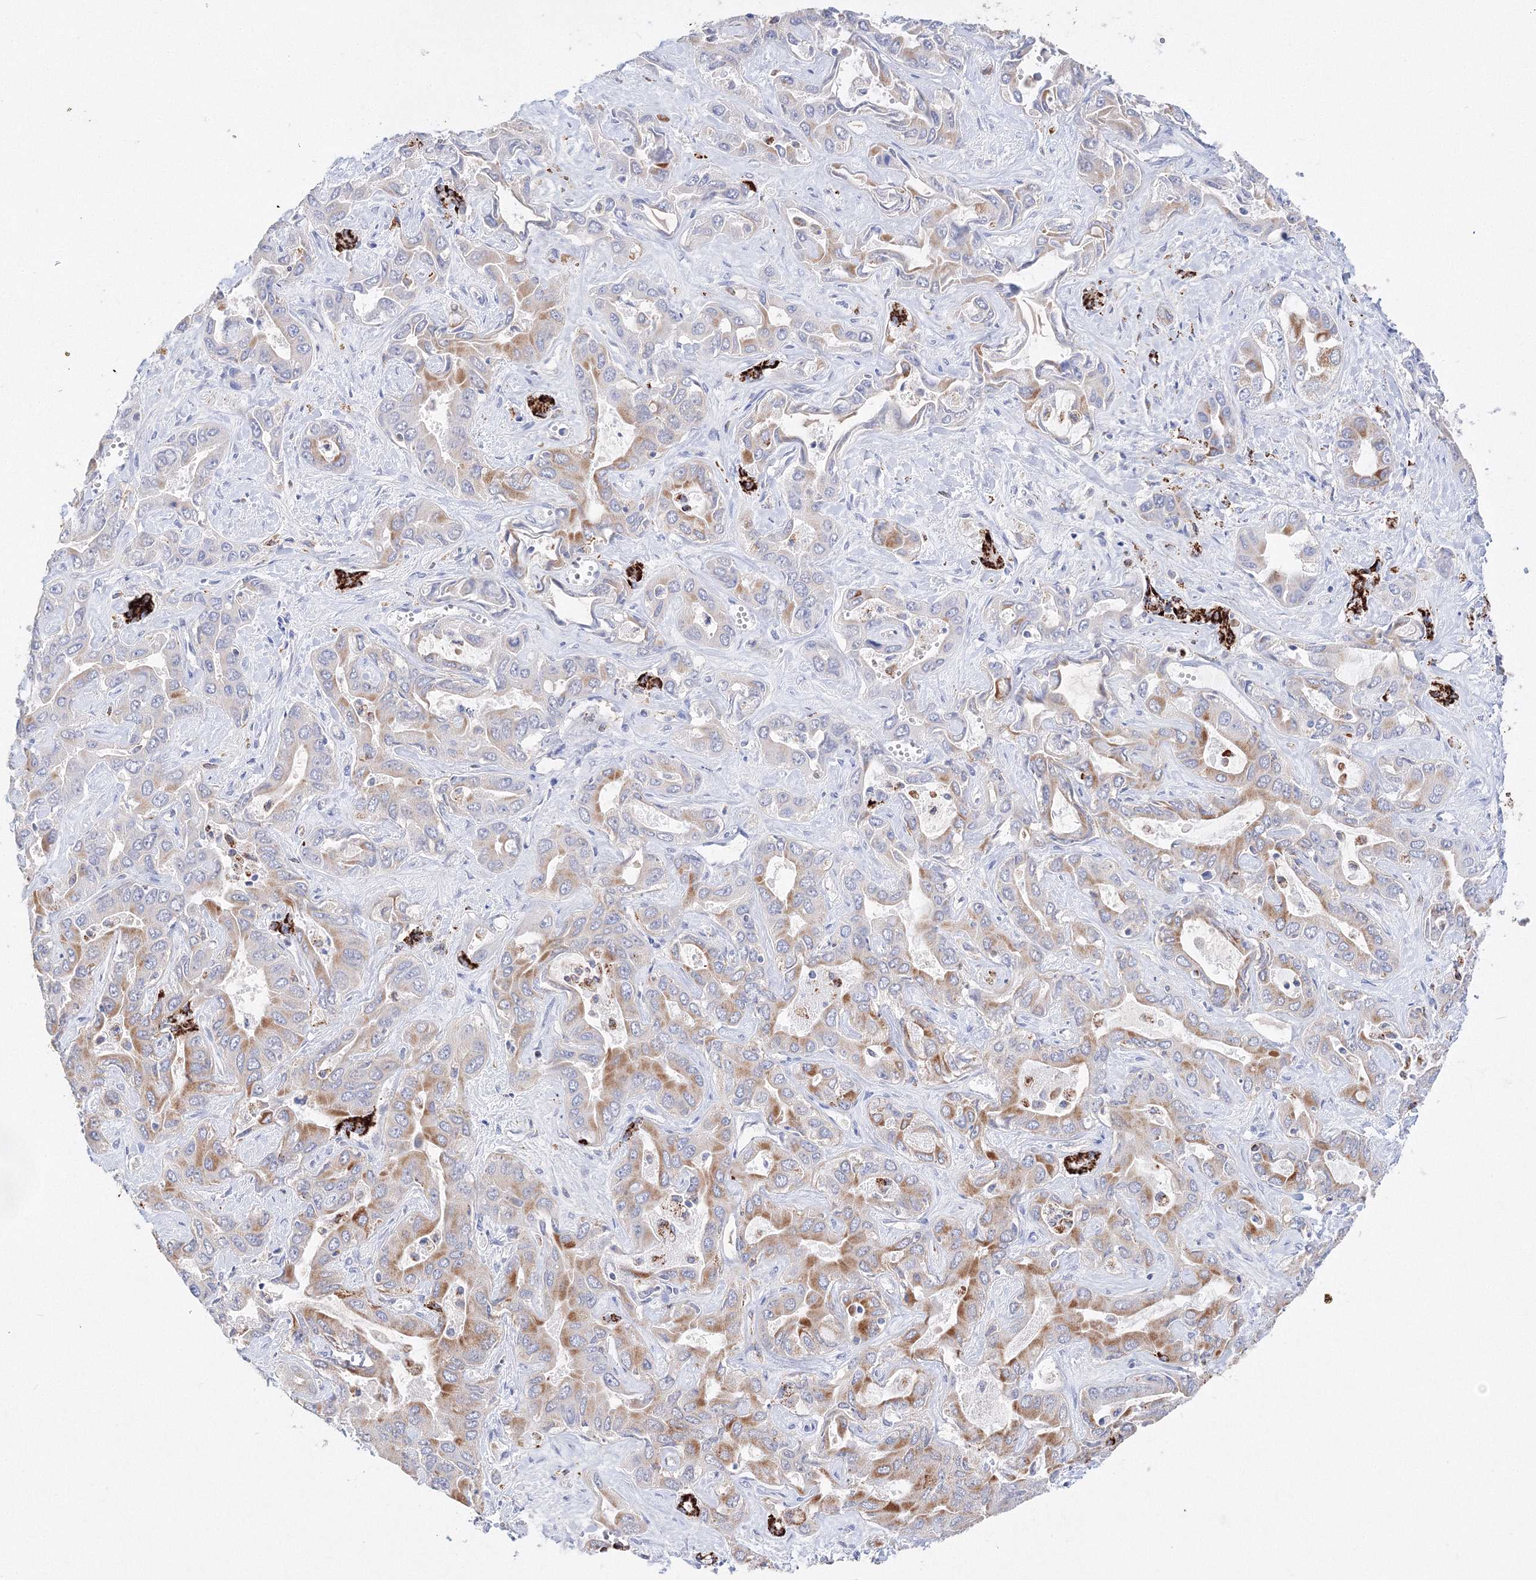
{"staining": {"intensity": "moderate", "quantity": "25%-75%", "location": "cytoplasmic/membranous"}, "tissue": "liver cancer", "cell_type": "Tumor cells", "image_type": "cancer", "snomed": [{"axis": "morphology", "description": "Cholangiocarcinoma"}, {"axis": "topography", "description": "Liver"}], "caption": "Immunohistochemical staining of human liver cholangiocarcinoma displays moderate cytoplasmic/membranous protein expression in about 25%-75% of tumor cells.", "gene": "MERTK", "patient": {"sex": "female", "age": 52}}